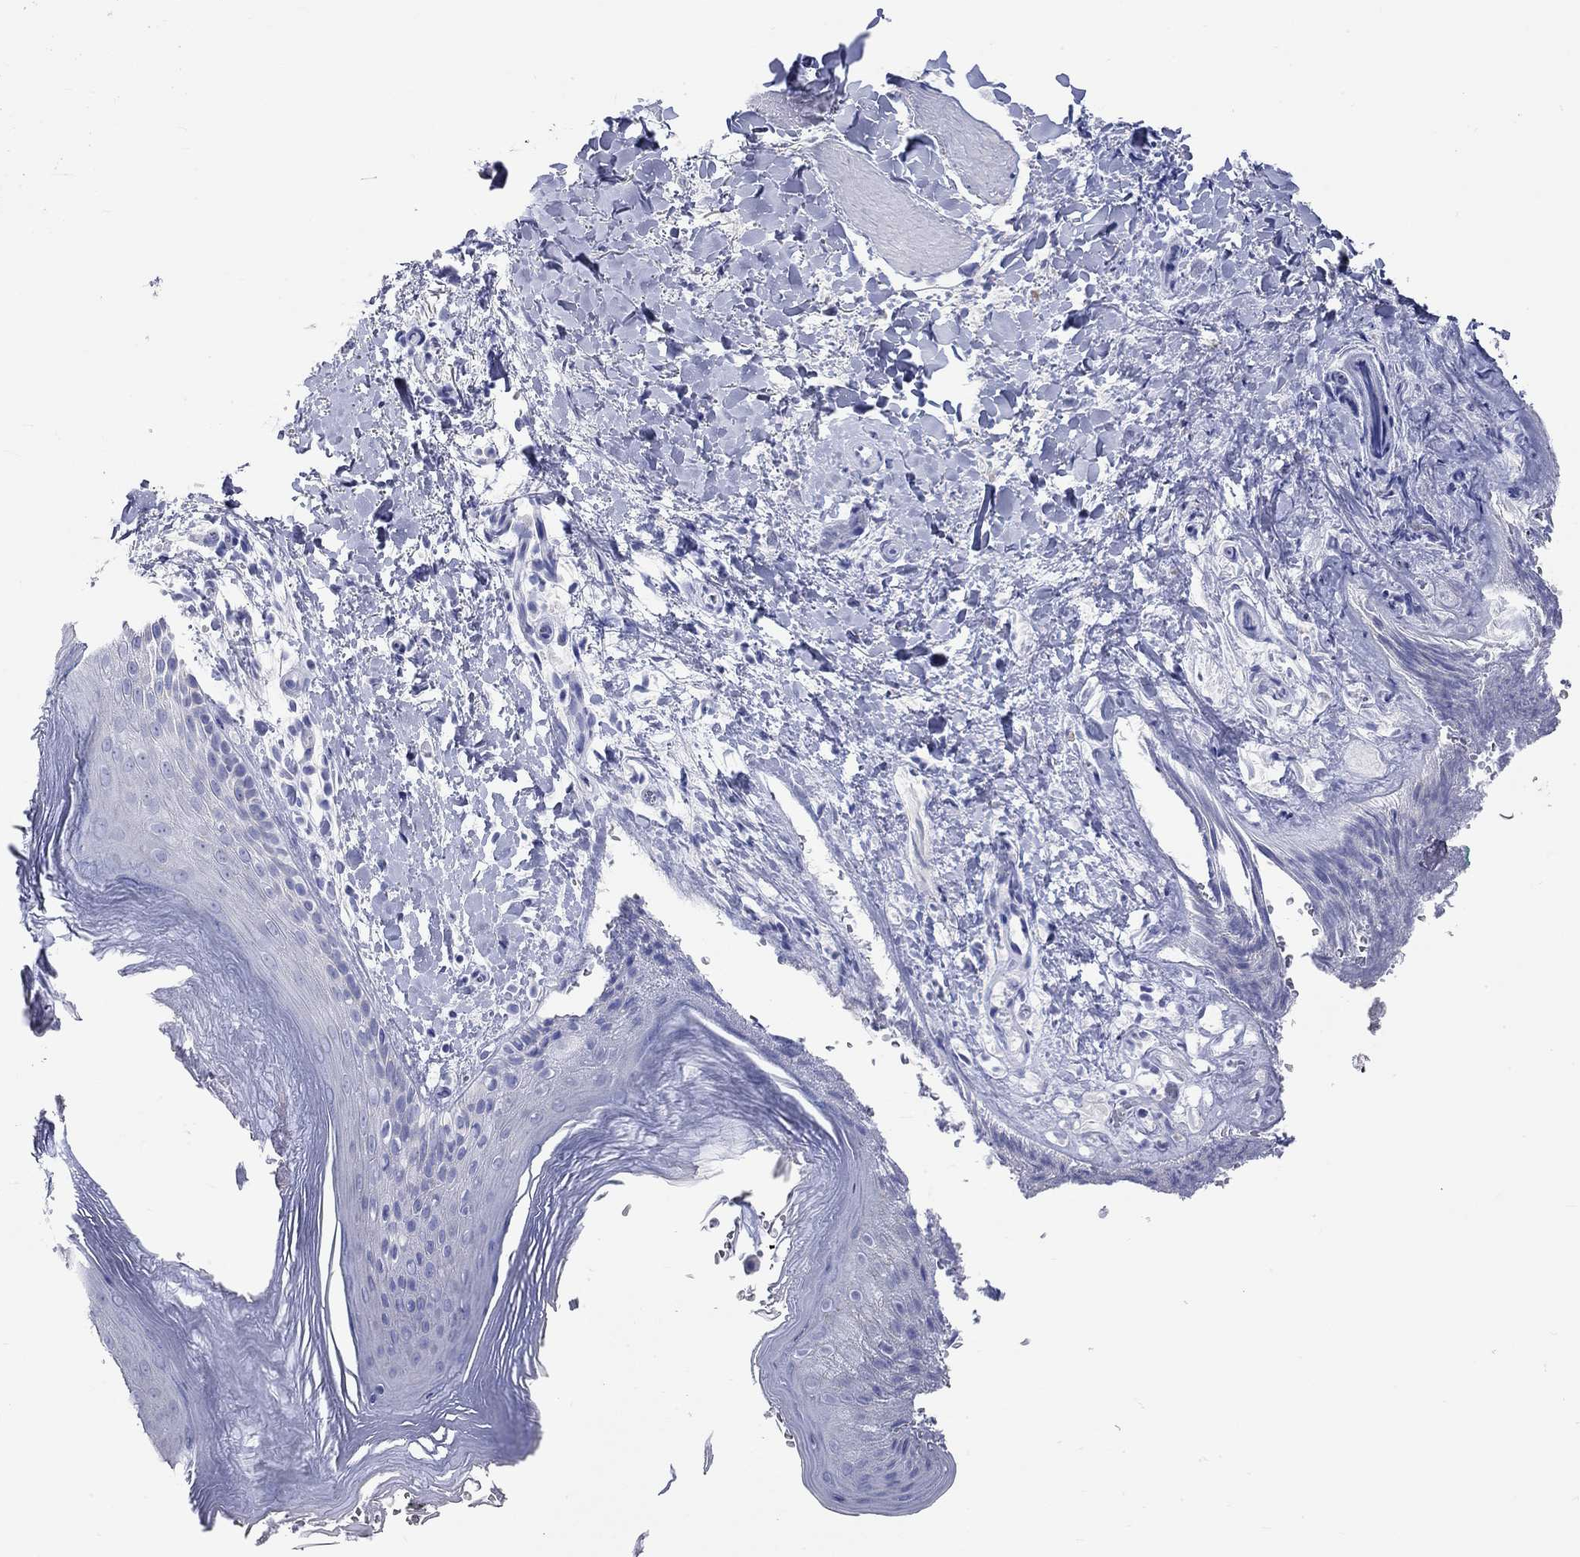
{"staining": {"intensity": "negative", "quantity": "none", "location": "none"}, "tissue": "skin", "cell_type": "Epidermal cells", "image_type": "normal", "snomed": [{"axis": "morphology", "description": "Normal tissue, NOS"}, {"axis": "topography", "description": "Anal"}], "caption": "Epidermal cells show no significant staining in unremarkable skin. (Brightfield microscopy of DAB immunohistochemistry (IHC) at high magnification).", "gene": "SPATA9", "patient": {"sex": "male", "age": 36}}